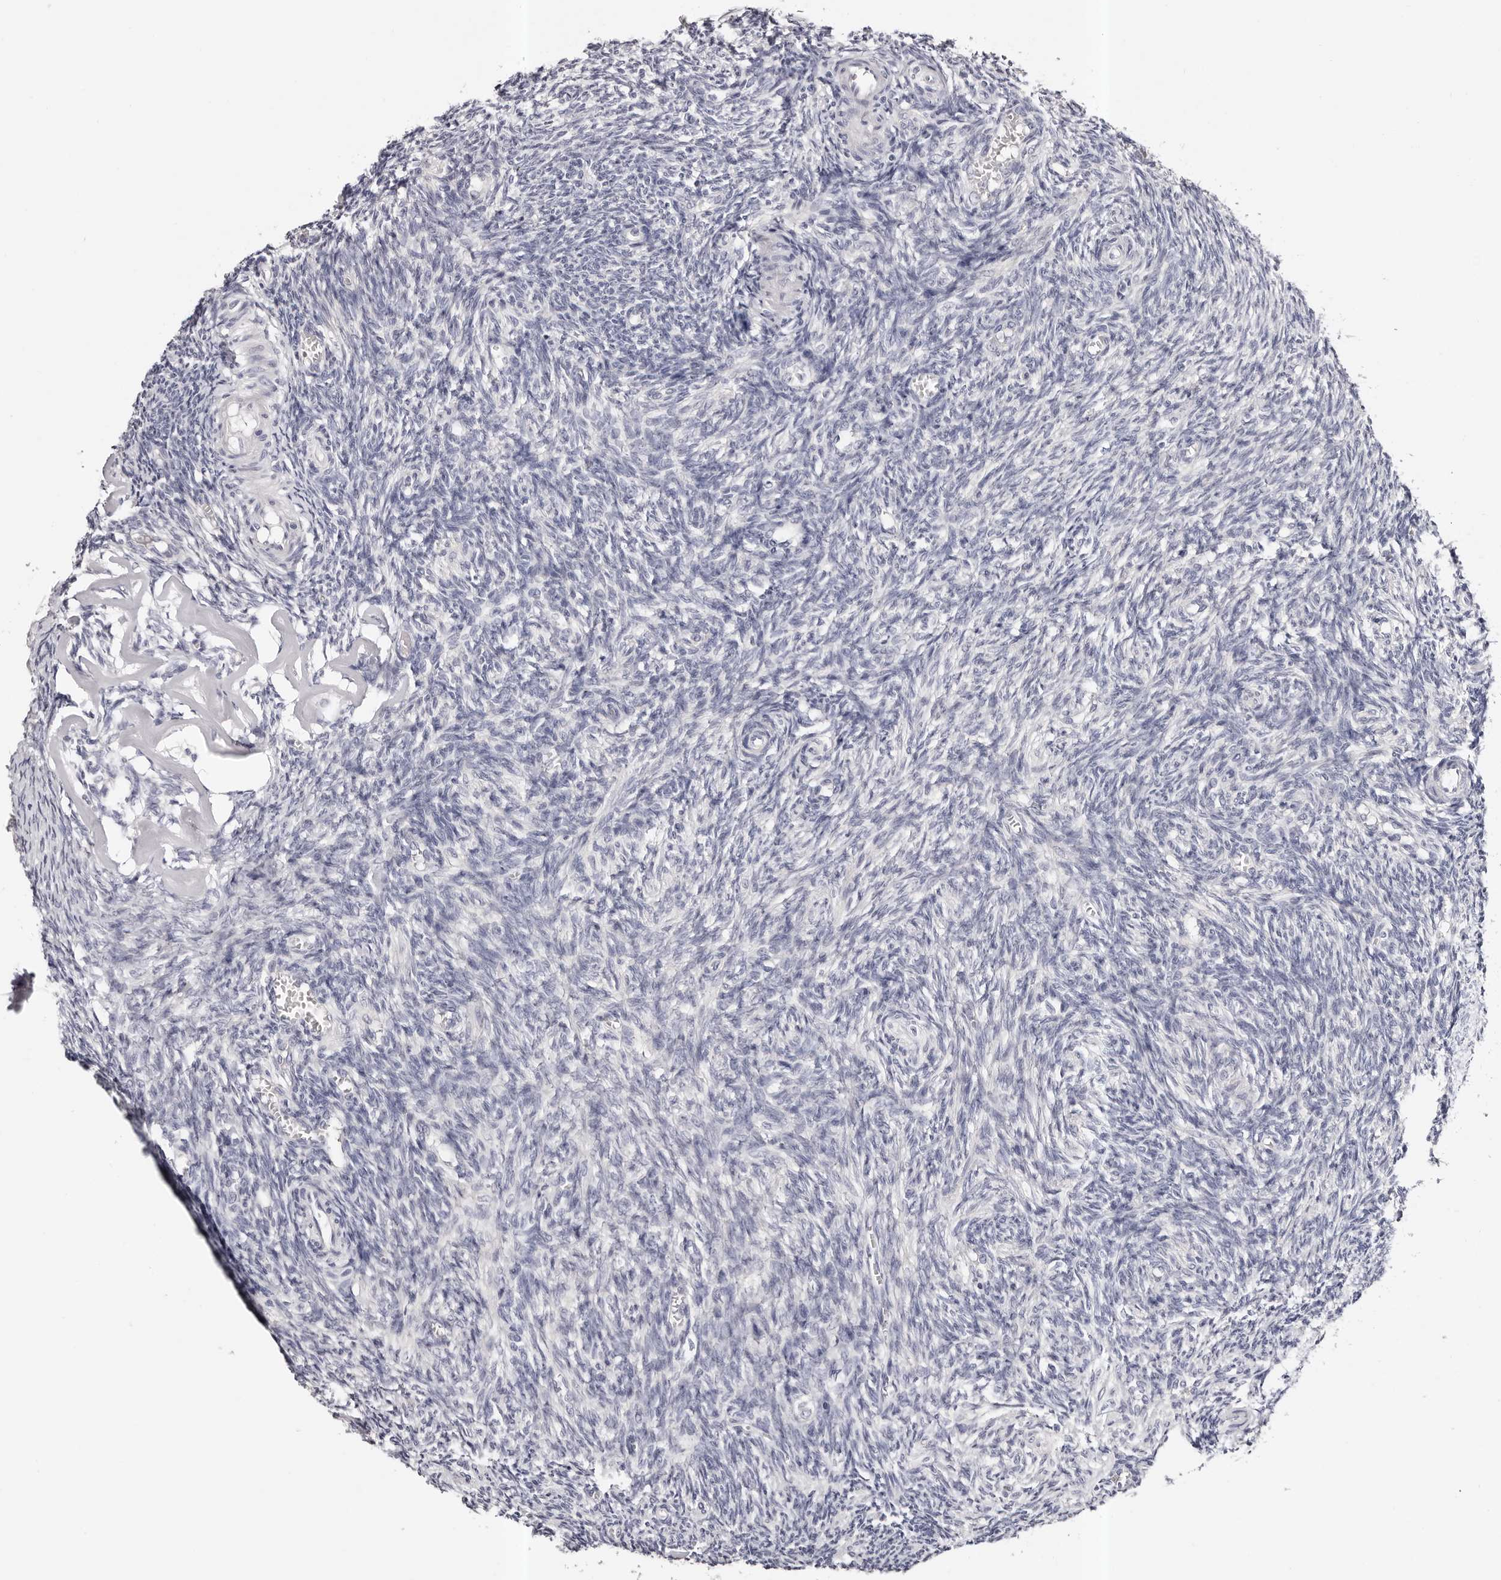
{"staining": {"intensity": "negative", "quantity": "none", "location": "none"}, "tissue": "ovary", "cell_type": "Ovarian stroma cells", "image_type": "normal", "snomed": [{"axis": "morphology", "description": "Normal tissue, NOS"}, {"axis": "topography", "description": "Ovary"}], "caption": "This is an immunohistochemistry histopathology image of benign human ovary. There is no expression in ovarian stroma cells.", "gene": "ROM1", "patient": {"sex": "female", "age": 27}}